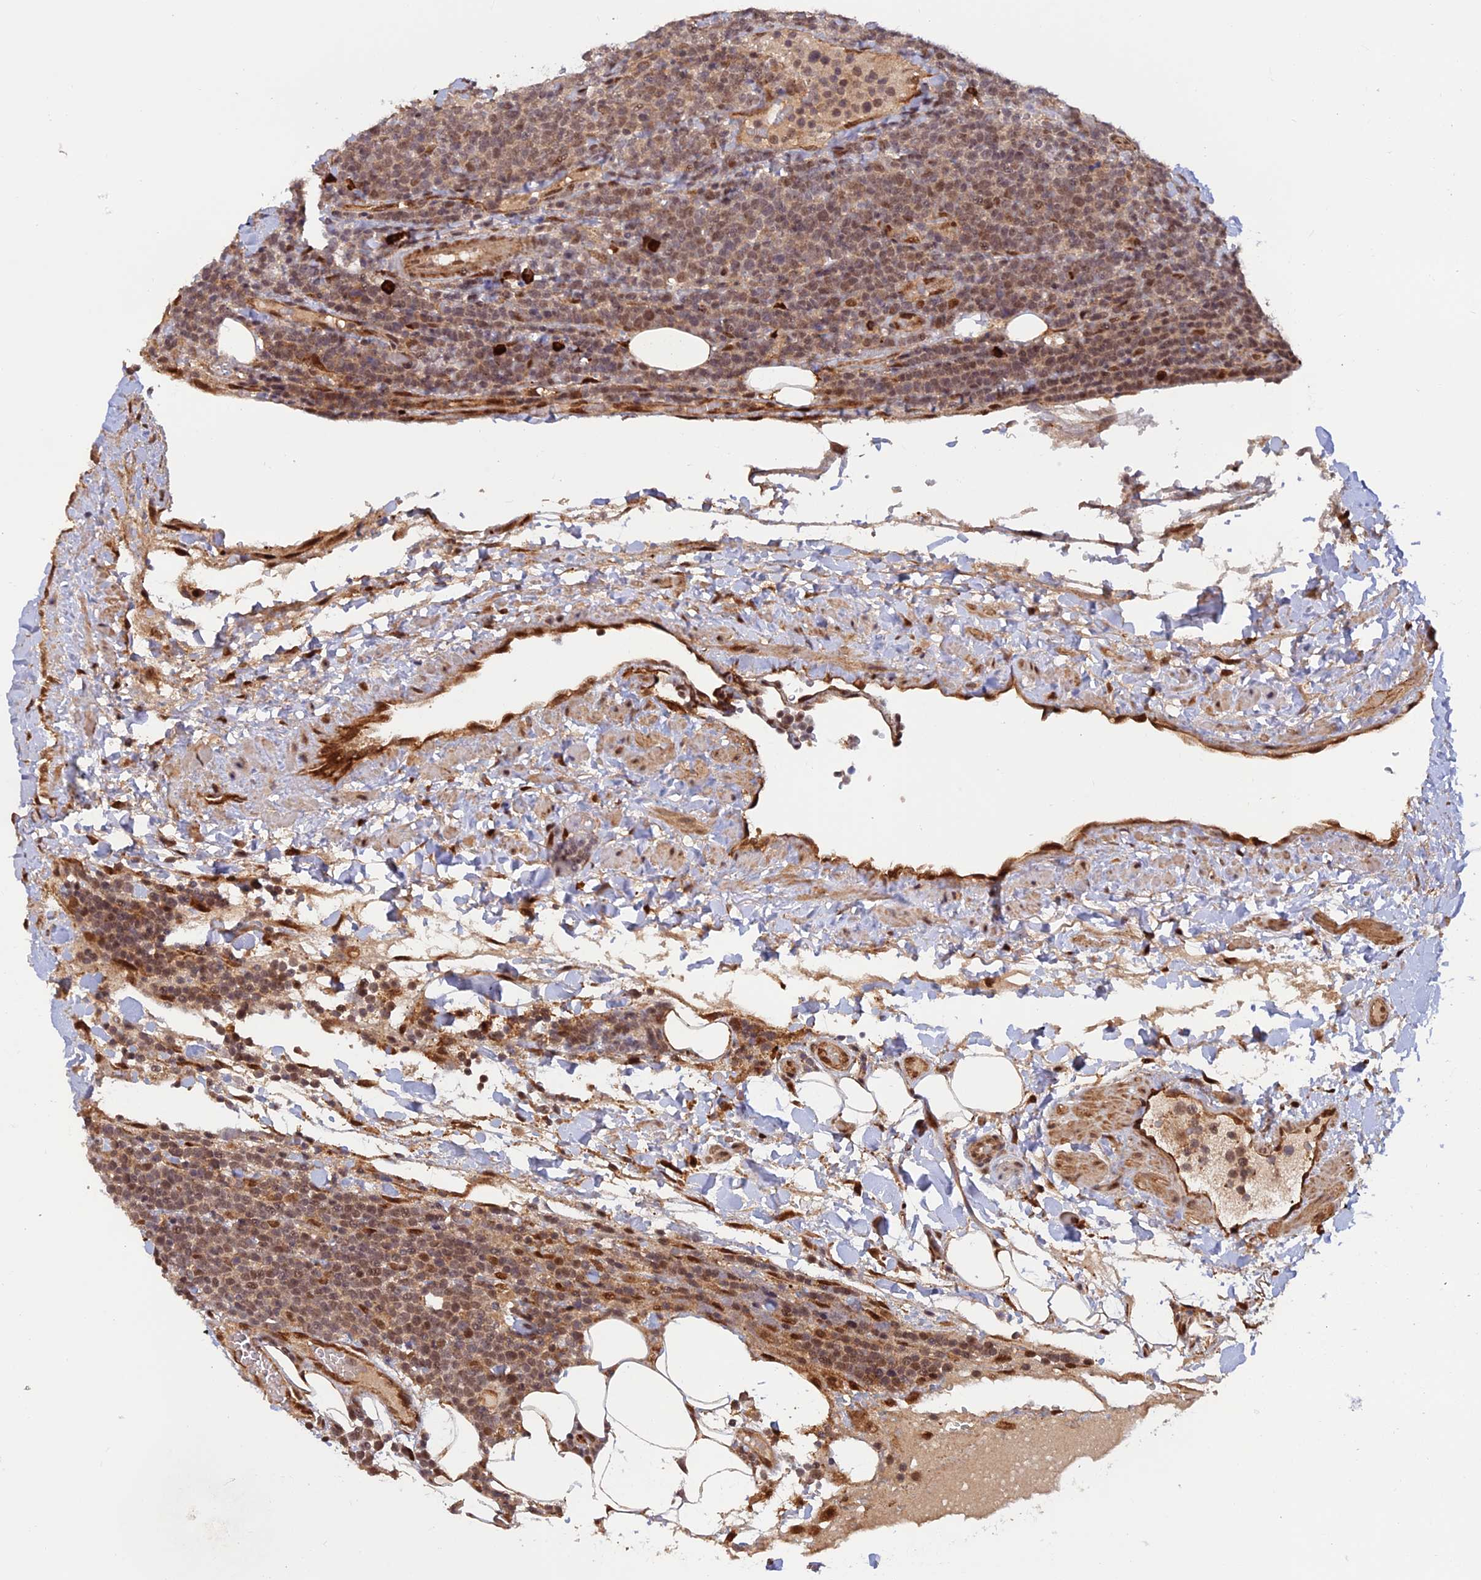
{"staining": {"intensity": "moderate", "quantity": ">75%", "location": "nuclear"}, "tissue": "lymphoma", "cell_type": "Tumor cells", "image_type": "cancer", "snomed": [{"axis": "morphology", "description": "Malignant lymphoma, non-Hodgkin's type, High grade"}, {"axis": "topography", "description": "Lymph node"}], "caption": "The histopathology image exhibits a brown stain indicating the presence of a protein in the nuclear of tumor cells in lymphoma.", "gene": "ZNF565", "patient": {"sex": "male", "age": 61}}